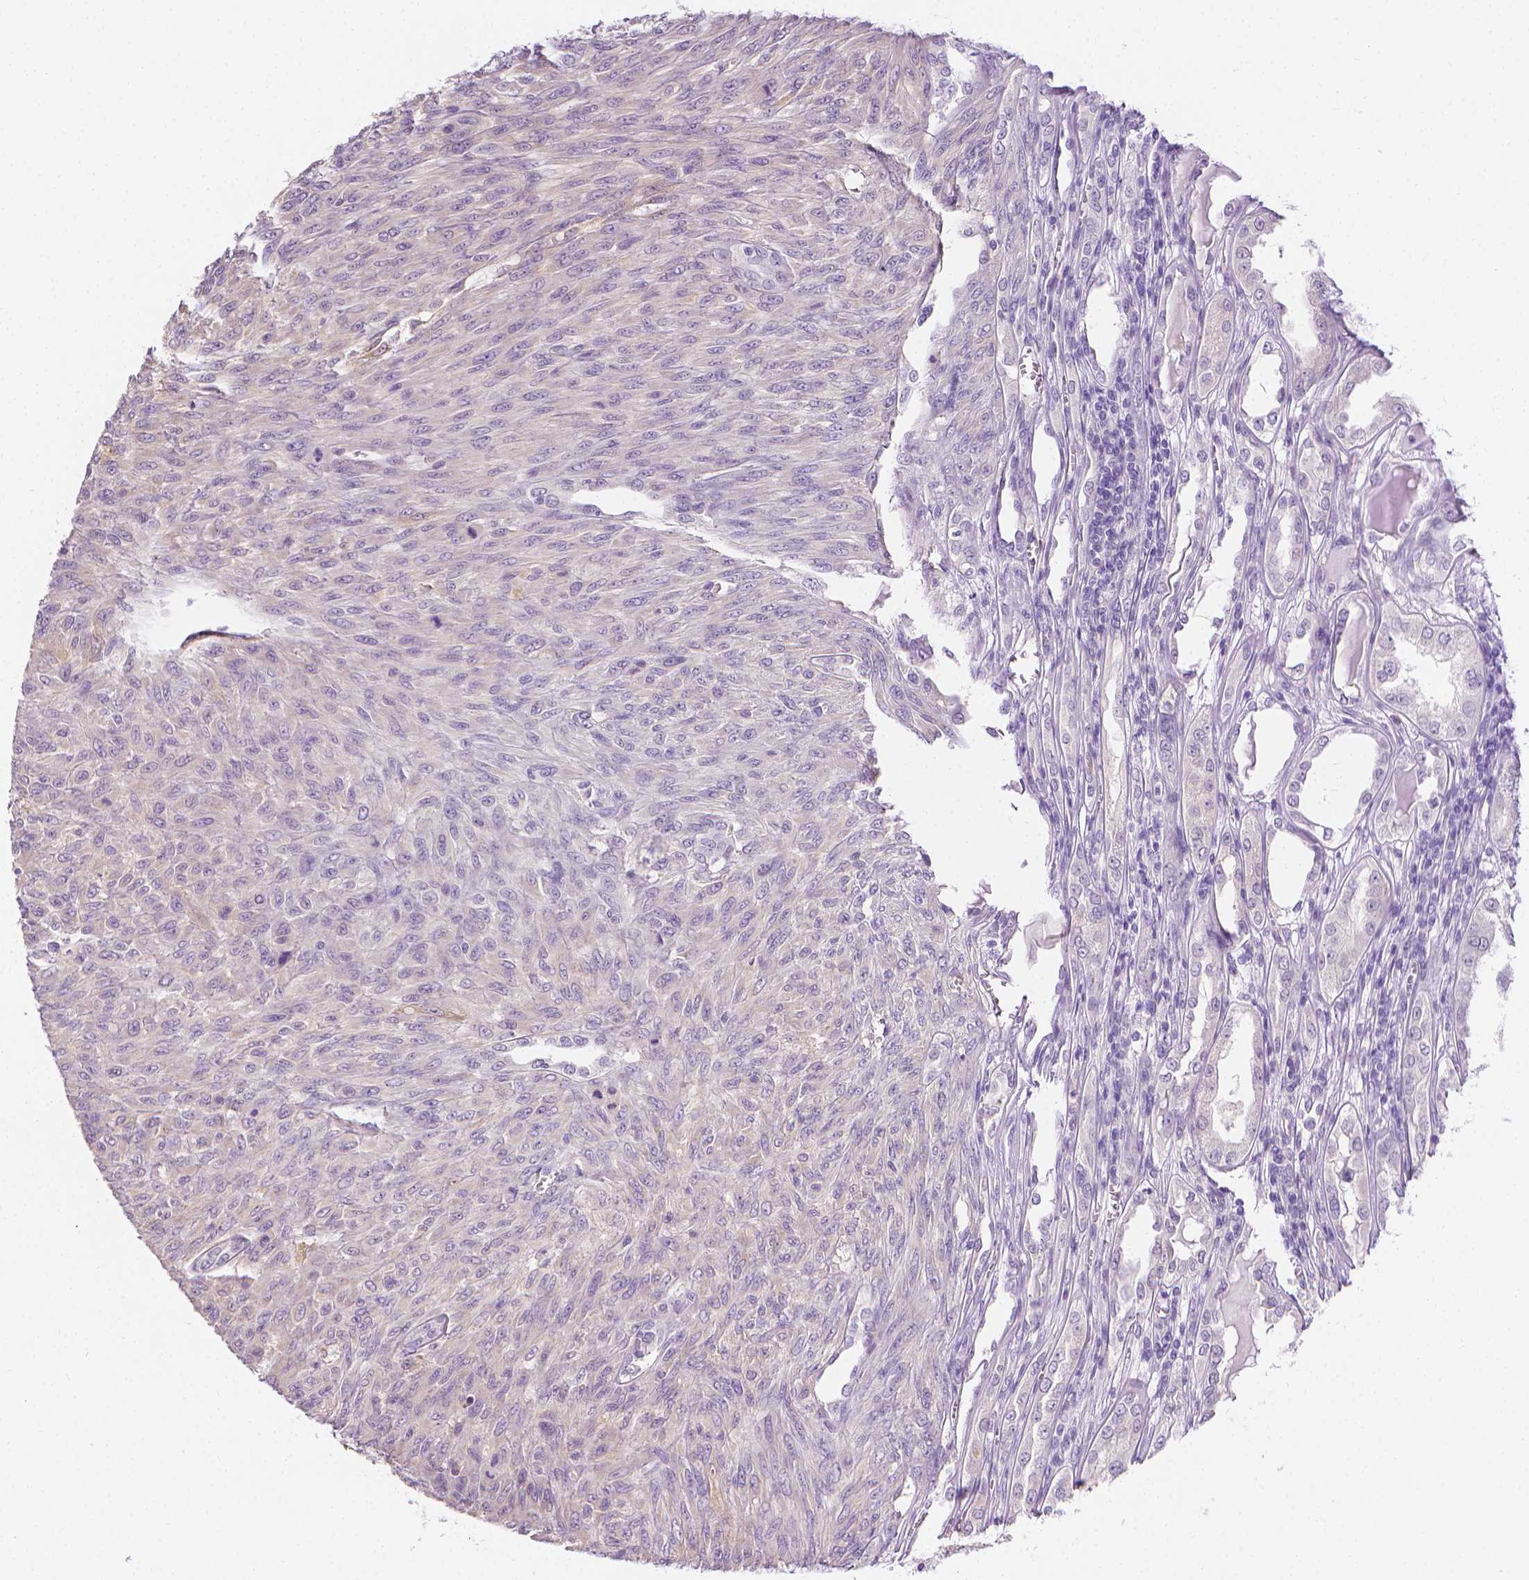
{"staining": {"intensity": "negative", "quantity": "none", "location": "none"}, "tissue": "renal cancer", "cell_type": "Tumor cells", "image_type": "cancer", "snomed": [{"axis": "morphology", "description": "Adenocarcinoma, NOS"}, {"axis": "topography", "description": "Kidney"}], "caption": "Renal cancer (adenocarcinoma) stained for a protein using IHC displays no staining tumor cells.", "gene": "FASN", "patient": {"sex": "male", "age": 58}}